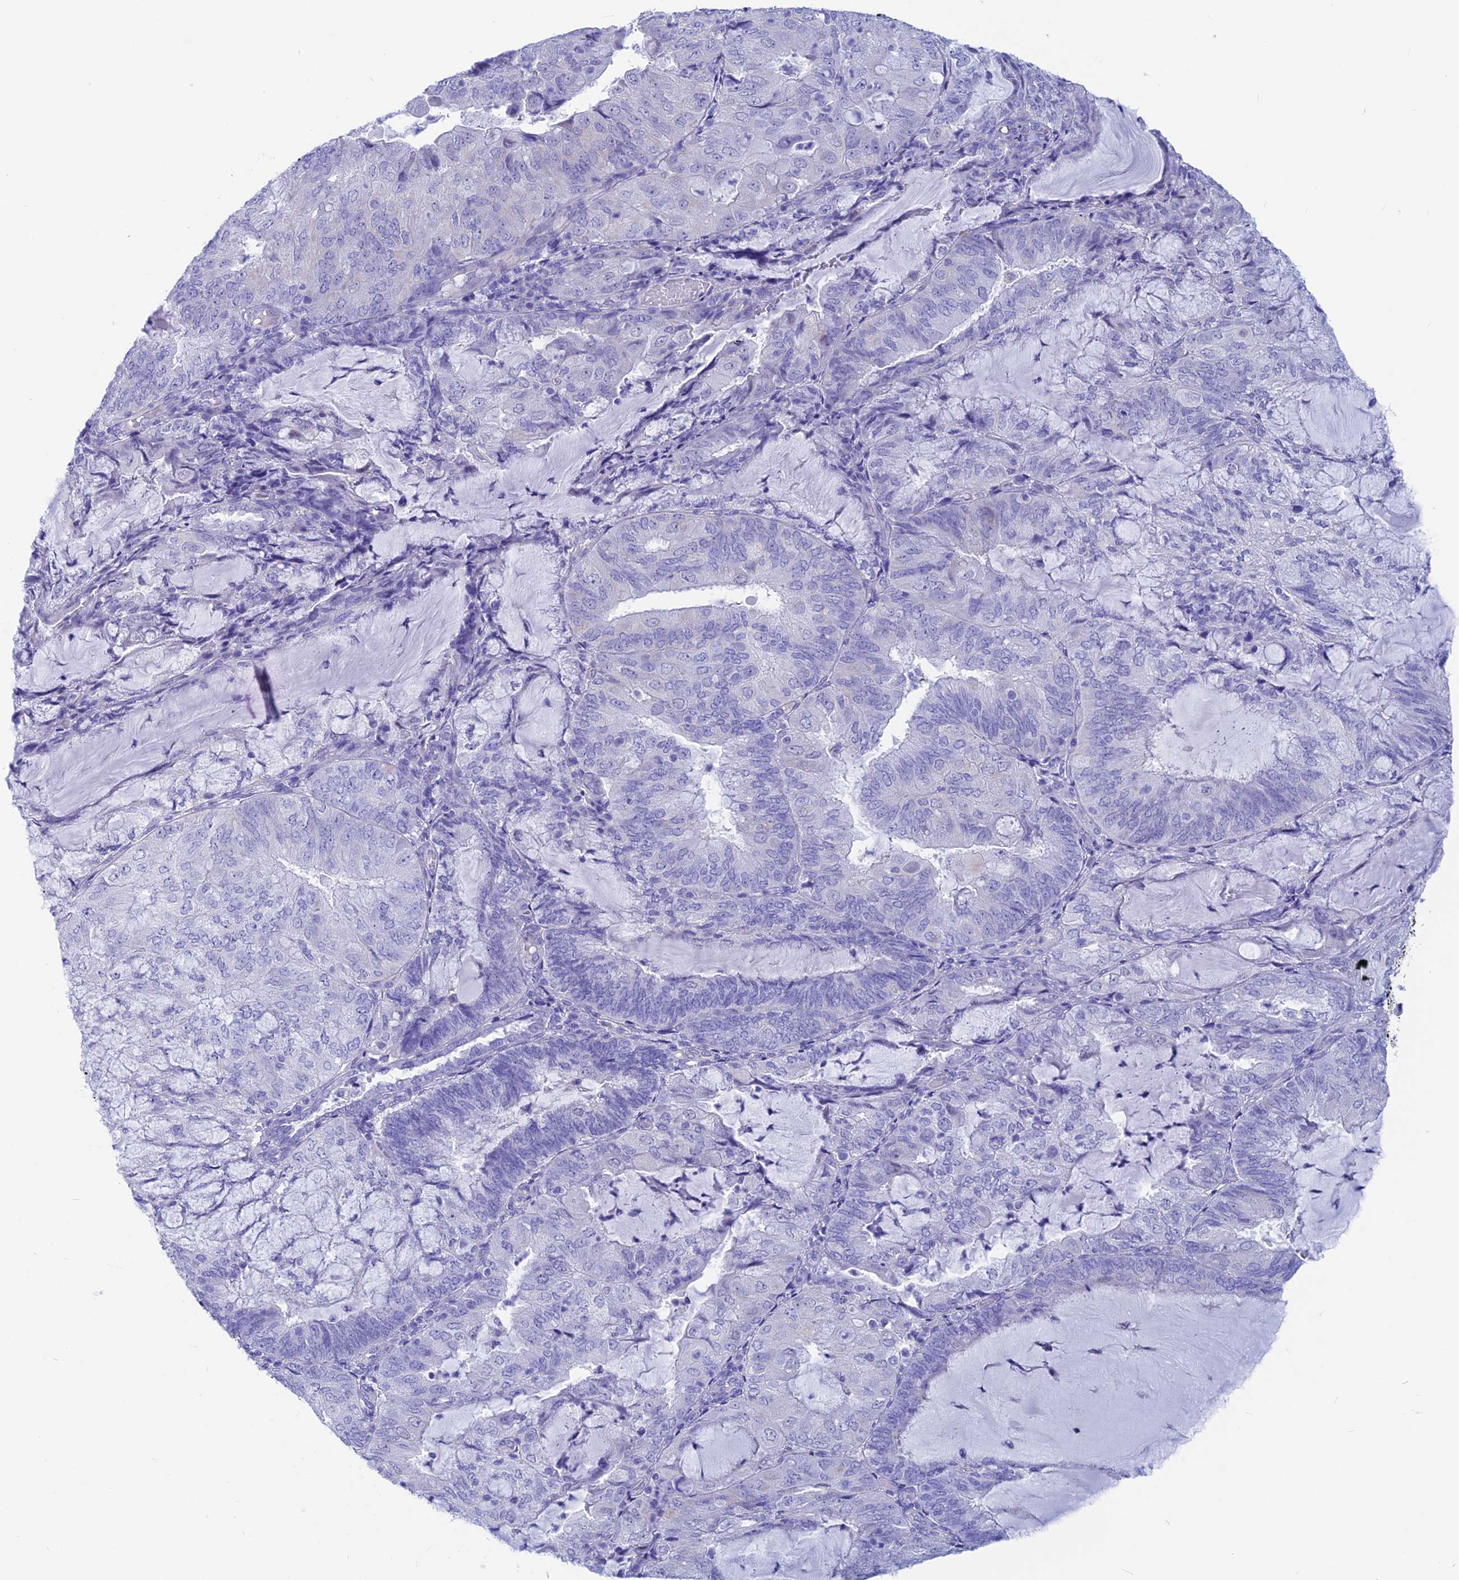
{"staining": {"intensity": "negative", "quantity": "none", "location": "none"}, "tissue": "endometrial cancer", "cell_type": "Tumor cells", "image_type": "cancer", "snomed": [{"axis": "morphology", "description": "Adenocarcinoma, NOS"}, {"axis": "topography", "description": "Endometrium"}], "caption": "Immunohistochemical staining of endometrial adenocarcinoma shows no significant staining in tumor cells.", "gene": "GNGT2", "patient": {"sex": "female", "age": 81}}